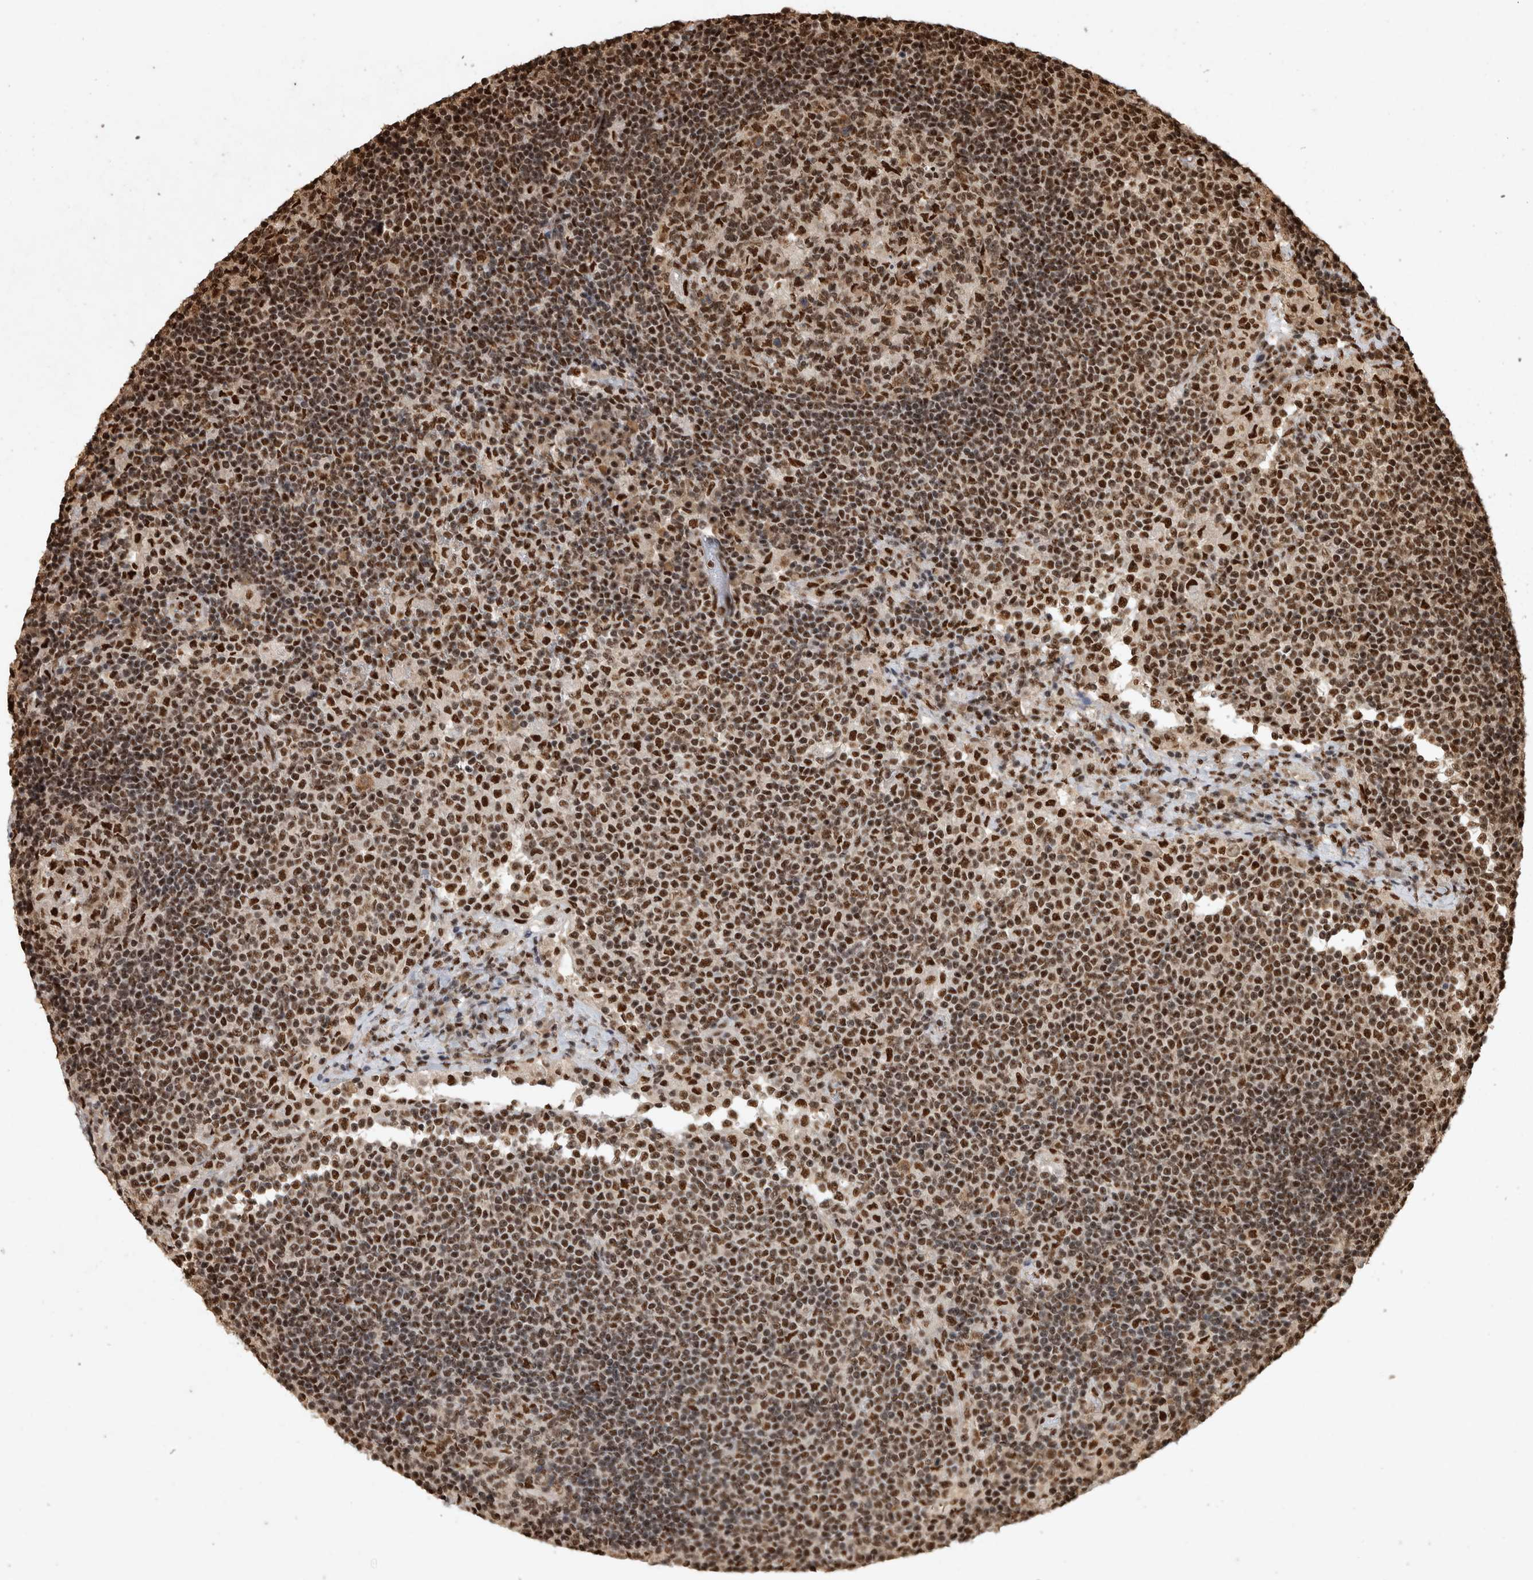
{"staining": {"intensity": "strong", "quantity": ">75%", "location": "nuclear"}, "tissue": "lymph node", "cell_type": "Germinal center cells", "image_type": "normal", "snomed": [{"axis": "morphology", "description": "Normal tissue, NOS"}, {"axis": "topography", "description": "Lymph node"}], "caption": "Protein staining demonstrates strong nuclear positivity in about >75% of germinal center cells in normal lymph node.", "gene": "RAD50", "patient": {"sex": "female", "age": 53}}